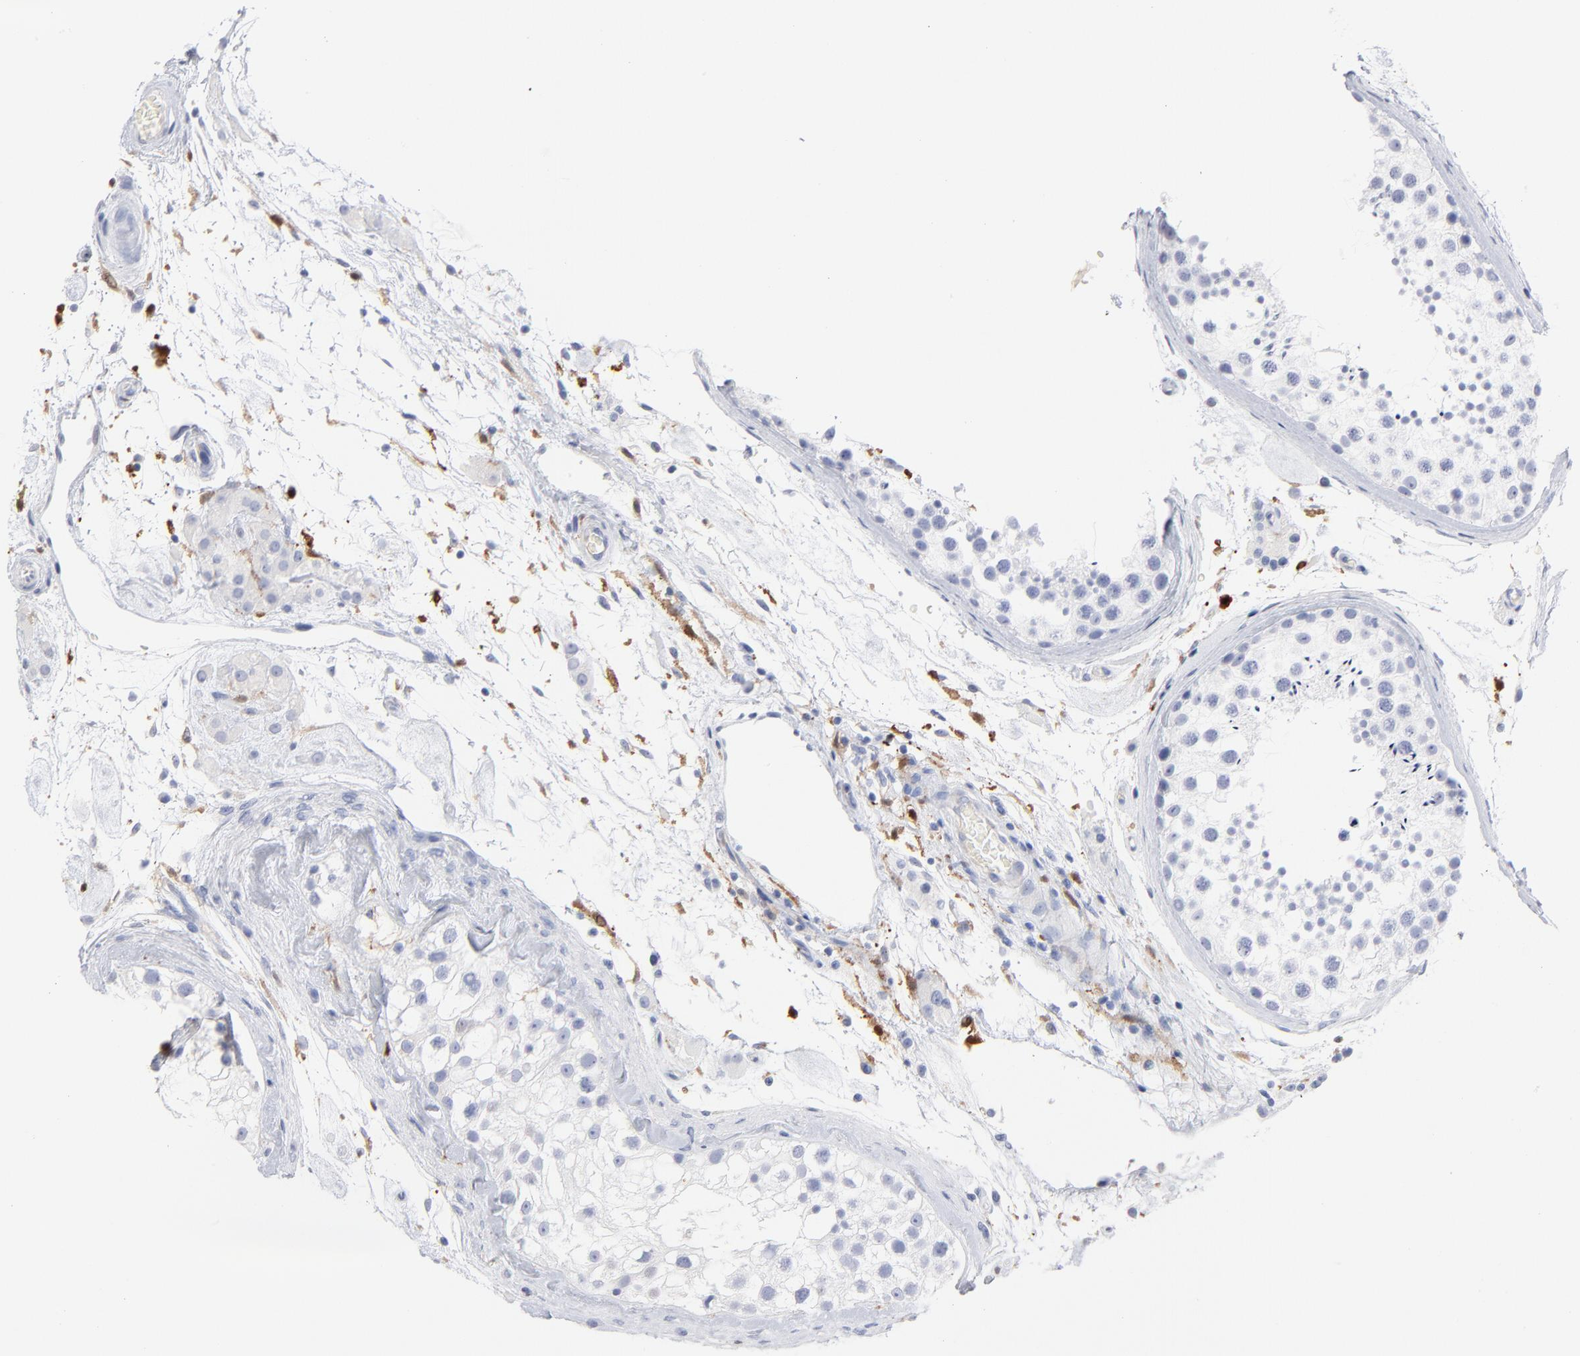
{"staining": {"intensity": "negative", "quantity": "none", "location": "none"}, "tissue": "testis", "cell_type": "Cells in seminiferous ducts", "image_type": "normal", "snomed": [{"axis": "morphology", "description": "Normal tissue, NOS"}, {"axis": "topography", "description": "Testis"}], "caption": "There is no significant staining in cells in seminiferous ducts of testis. (DAB IHC with hematoxylin counter stain).", "gene": "IFIT2", "patient": {"sex": "male", "age": 46}}